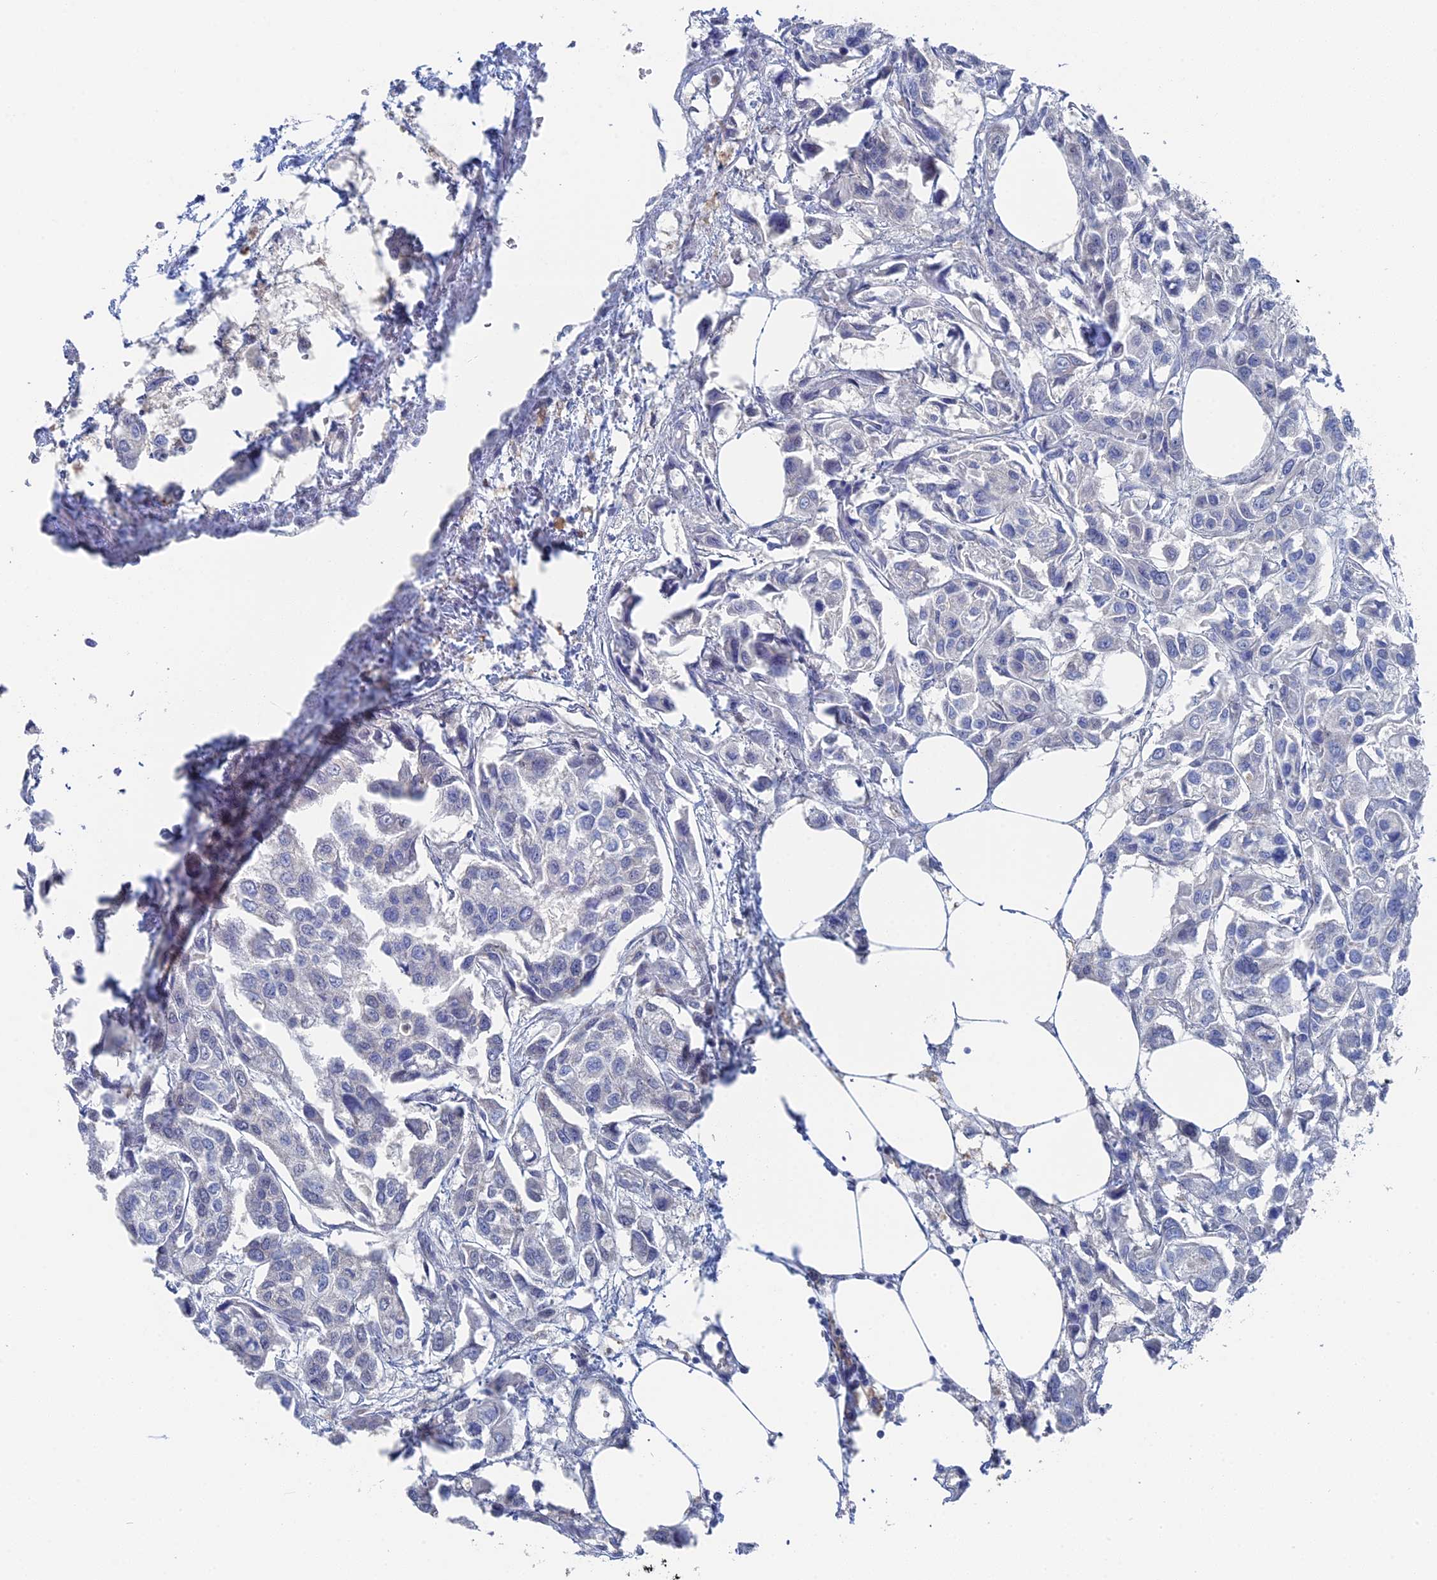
{"staining": {"intensity": "negative", "quantity": "none", "location": "none"}, "tissue": "urothelial cancer", "cell_type": "Tumor cells", "image_type": "cancer", "snomed": [{"axis": "morphology", "description": "Urothelial carcinoma, High grade"}, {"axis": "topography", "description": "Urinary bladder"}], "caption": "A high-resolution image shows IHC staining of urothelial cancer, which exhibits no significant staining in tumor cells.", "gene": "TSSC4", "patient": {"sex": "male", "age": 67}}